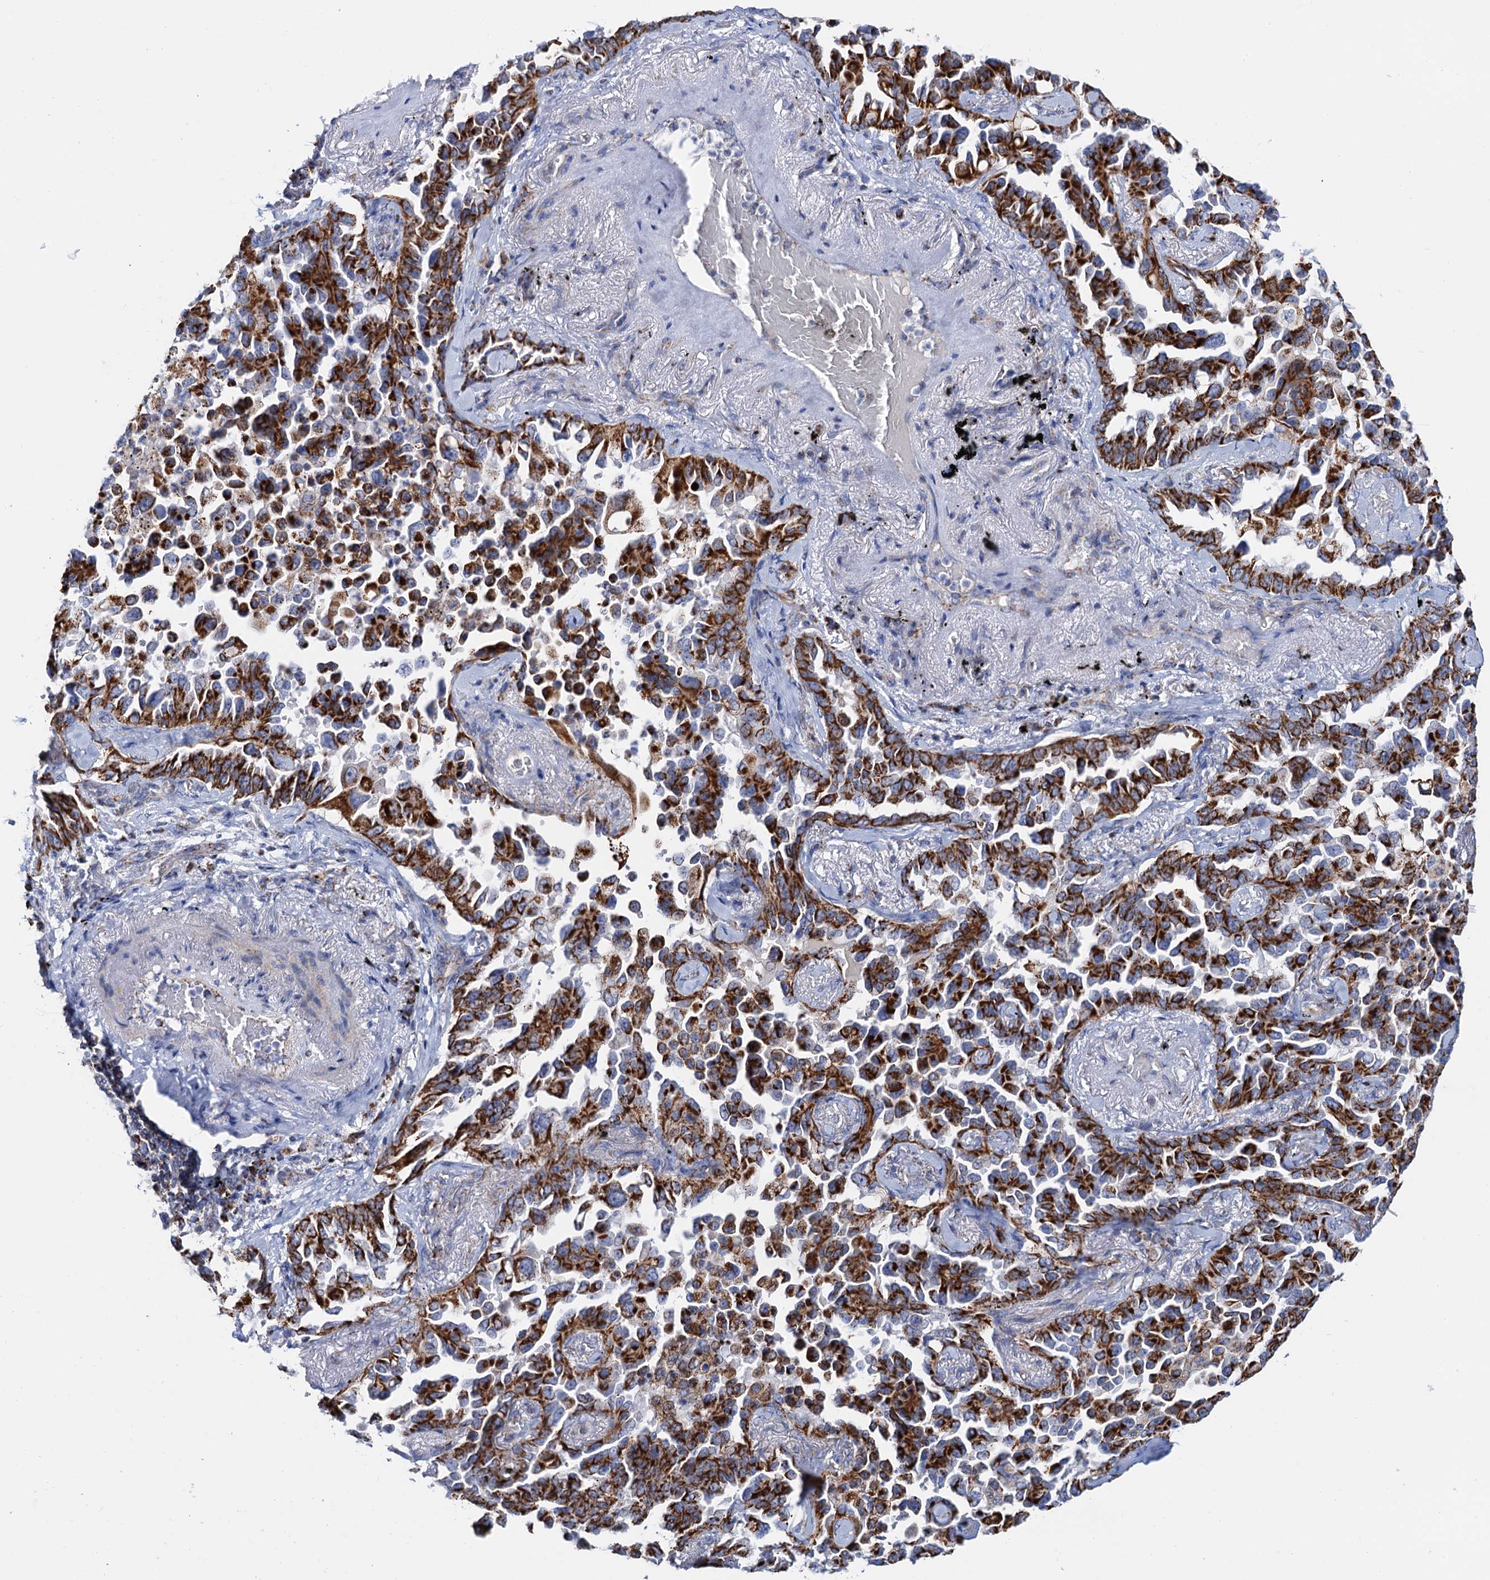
{"staining": {"intensity": "strong", "quantity": ">75%", "location": "cytoplasmic/membranous"}, "tissue": "lung cancer", "cell_type": "Tumor cells", "image_type": "cancer", "snomed": [{"axis": "morphology", "description": "Adenocarcinoma, NOS"}, {"axis": "topography", "description": "Lung"}], "caption": "Immunohistochemical staining of lung cancer exhibits strong cytoplasmic/membranous protein staining in about >75% of tumor cells. (DAB (3,3'-diaminobenzidine) IHC with brightfield microscopy, high magnification).", "gene": "C2CD3", "patient": {"sex": "female", "age": 67}}